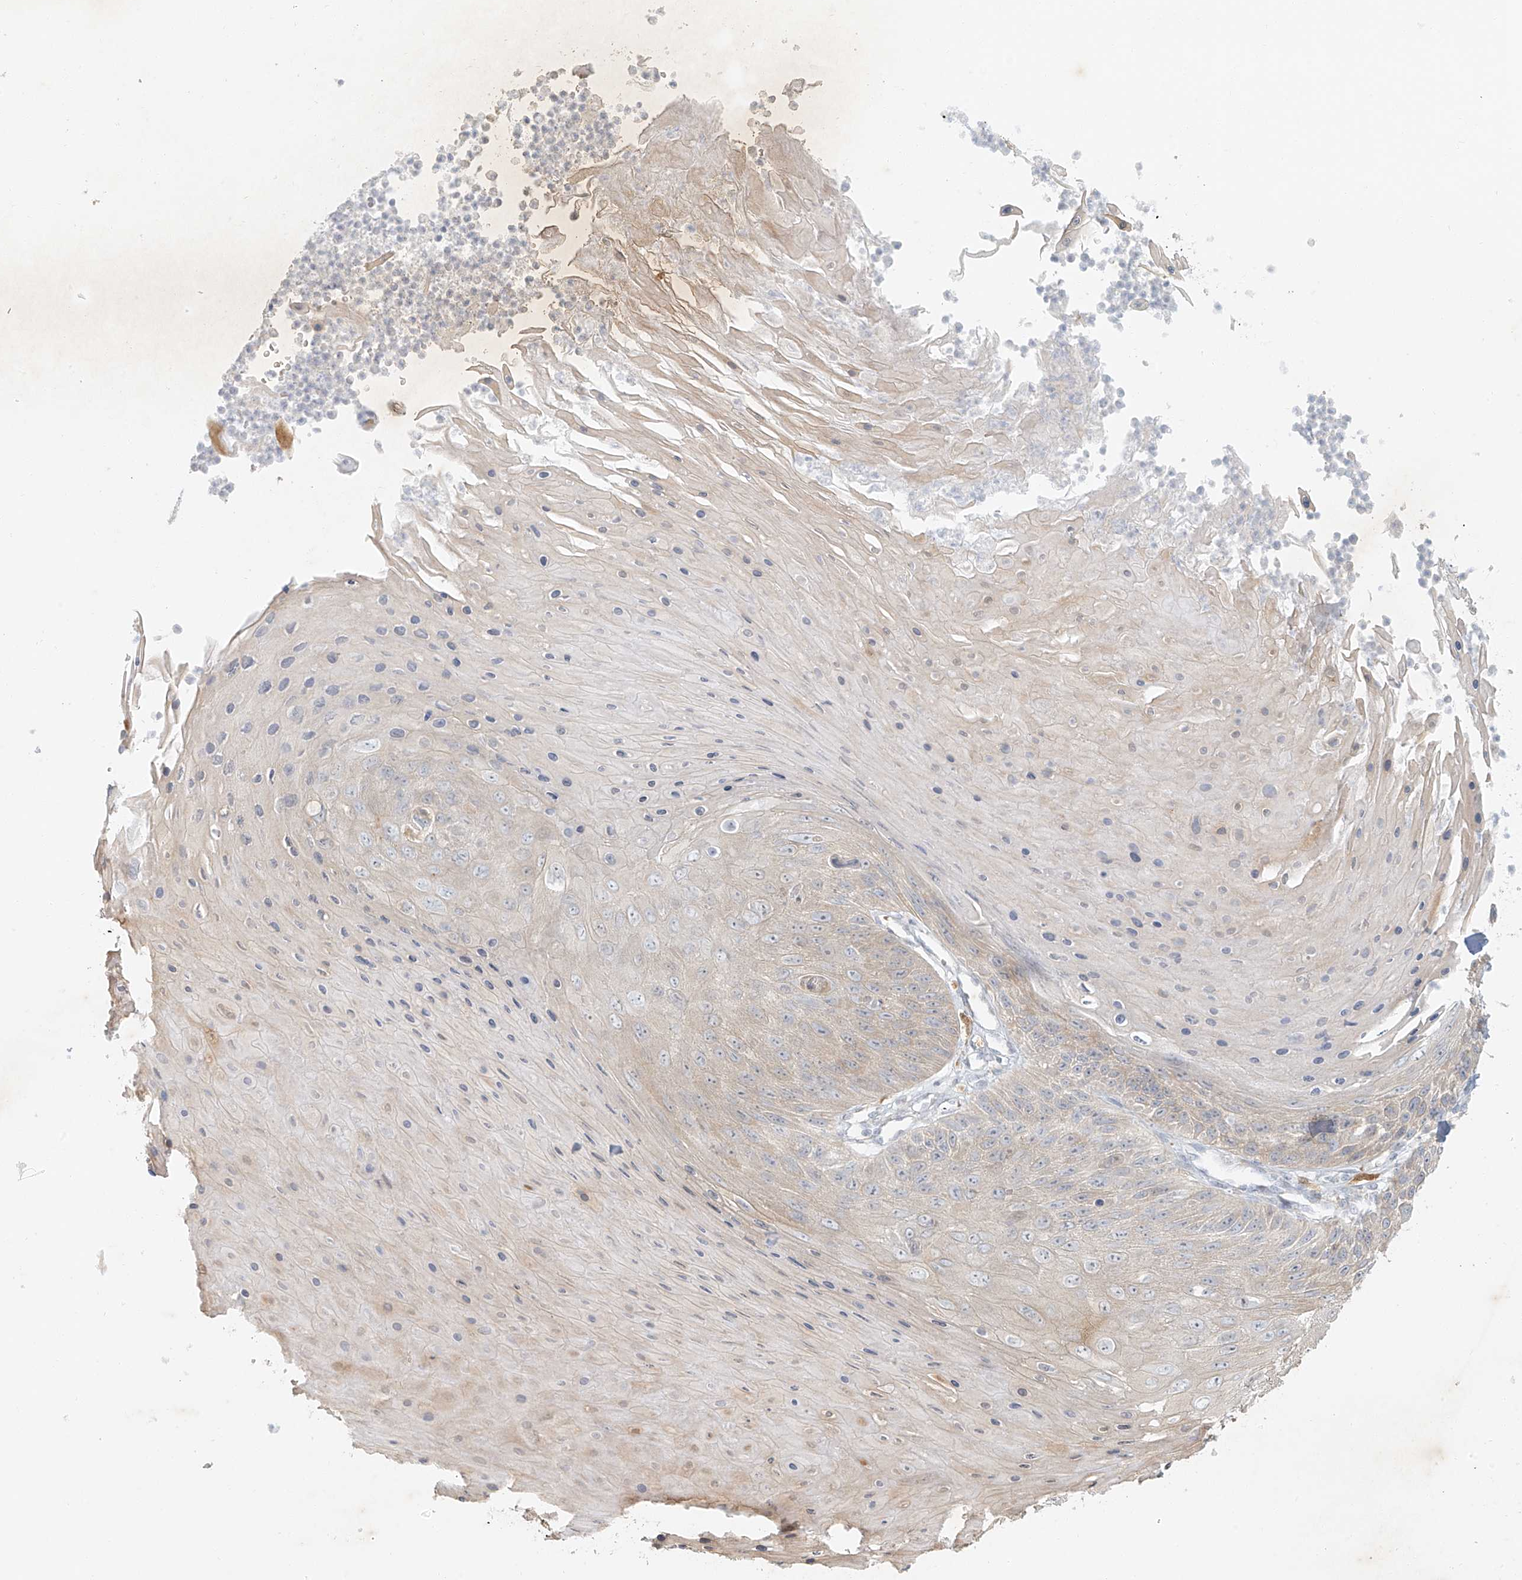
{"staining": {"intensity": "negative", "quantity": "none", "location": "none"}, "tissue": "skin cancer", "cell_type": "Tumor cells", "image_type": "cancer", "snomed": [{"axis": "morphology", "description": "Squamous cell carcinoma, NOS"}, {"axis": "topography", "description": "Skin"}], "caption": "A high-resolution micrograph shows immunohistochemistry staining of skin cancer (squamous cell carcinoma), which shows no significant positivity in tumor cells.", "gene": "UPK1B", "patient": {"sex": "female", "age": 88}}